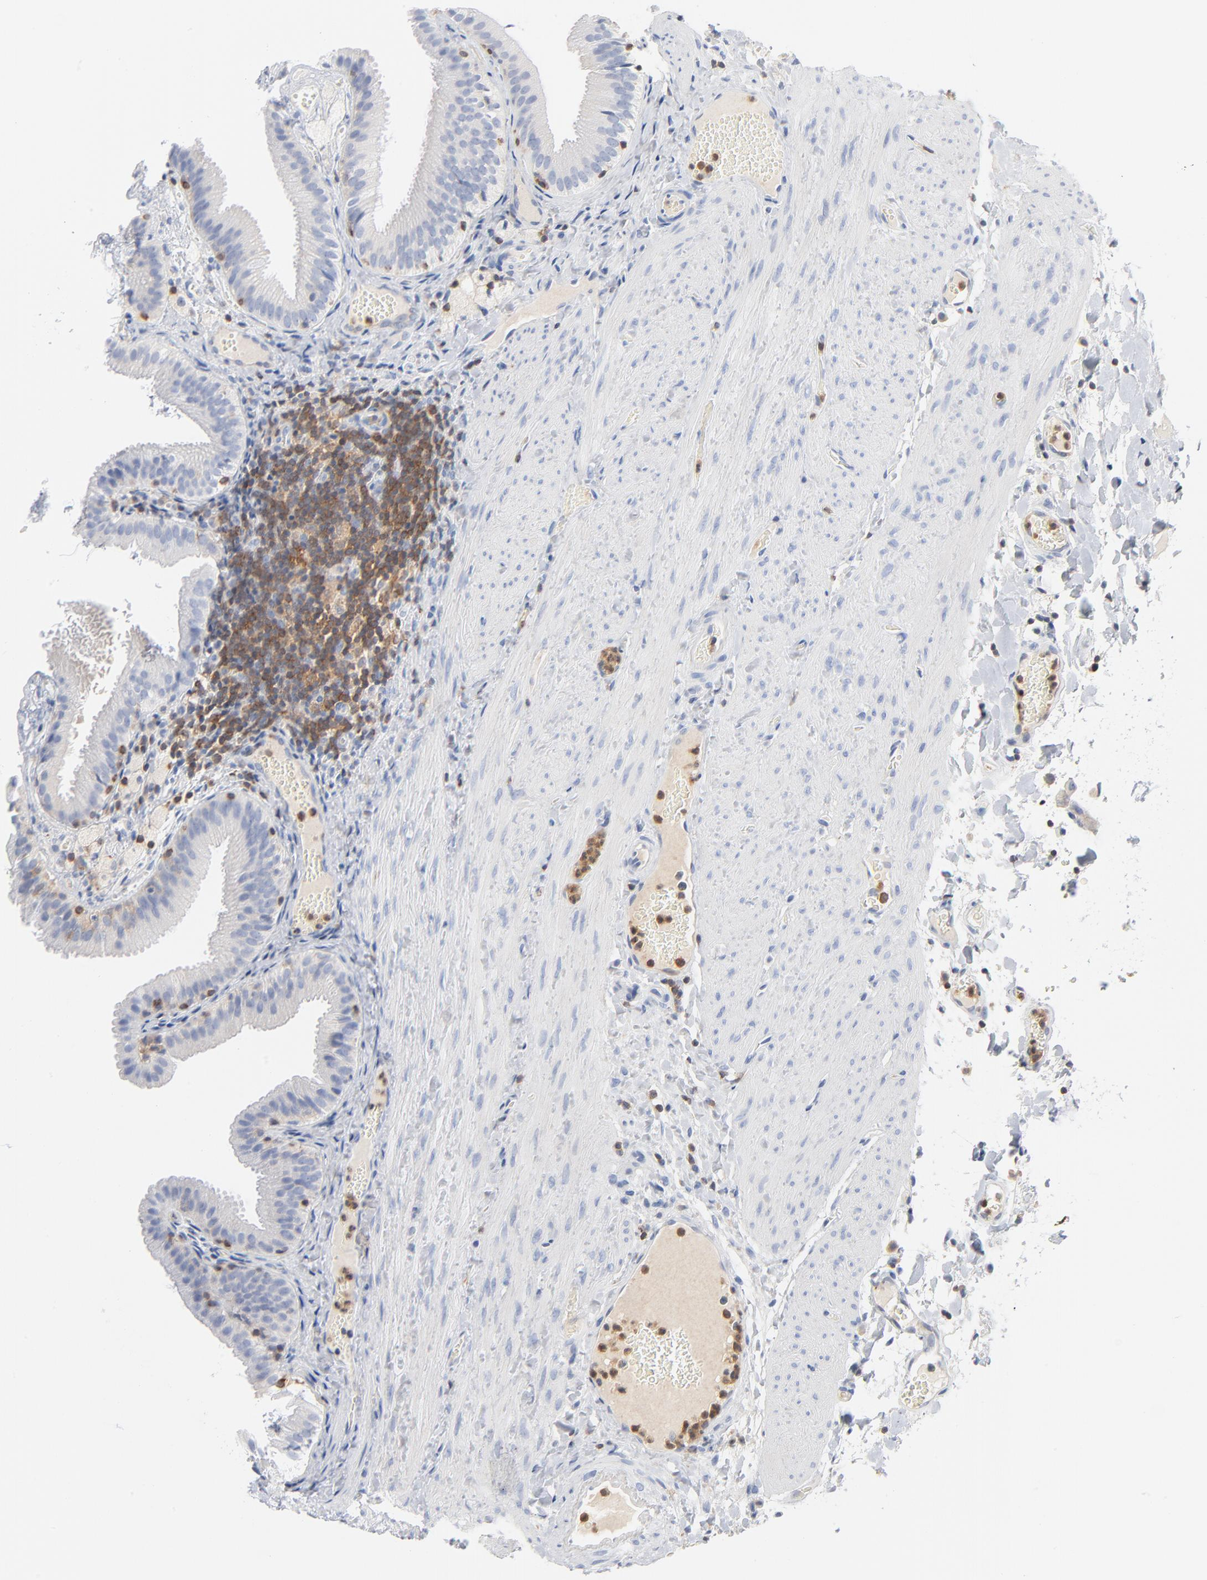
{"staining": {"intensity": "negative", "quantity": "none", "location": "none"}, "tissue": "gallbladder", "cell_type": "Glandular cells", "image_type": "normal", "snomed": [{"axis": "morphology", "description": "Normal tissue, NOS"}, {"axis": "topography", "description": "Gallbladder"}], "caption": "A high-resolution histopathology image shows immunohistochemistry (IHC) staining of unremarkable gallbladder, which reveals no significant expression in glandular cells.", "gene": "PTK2B", "patient": {"sex": "female", "age": 24}}